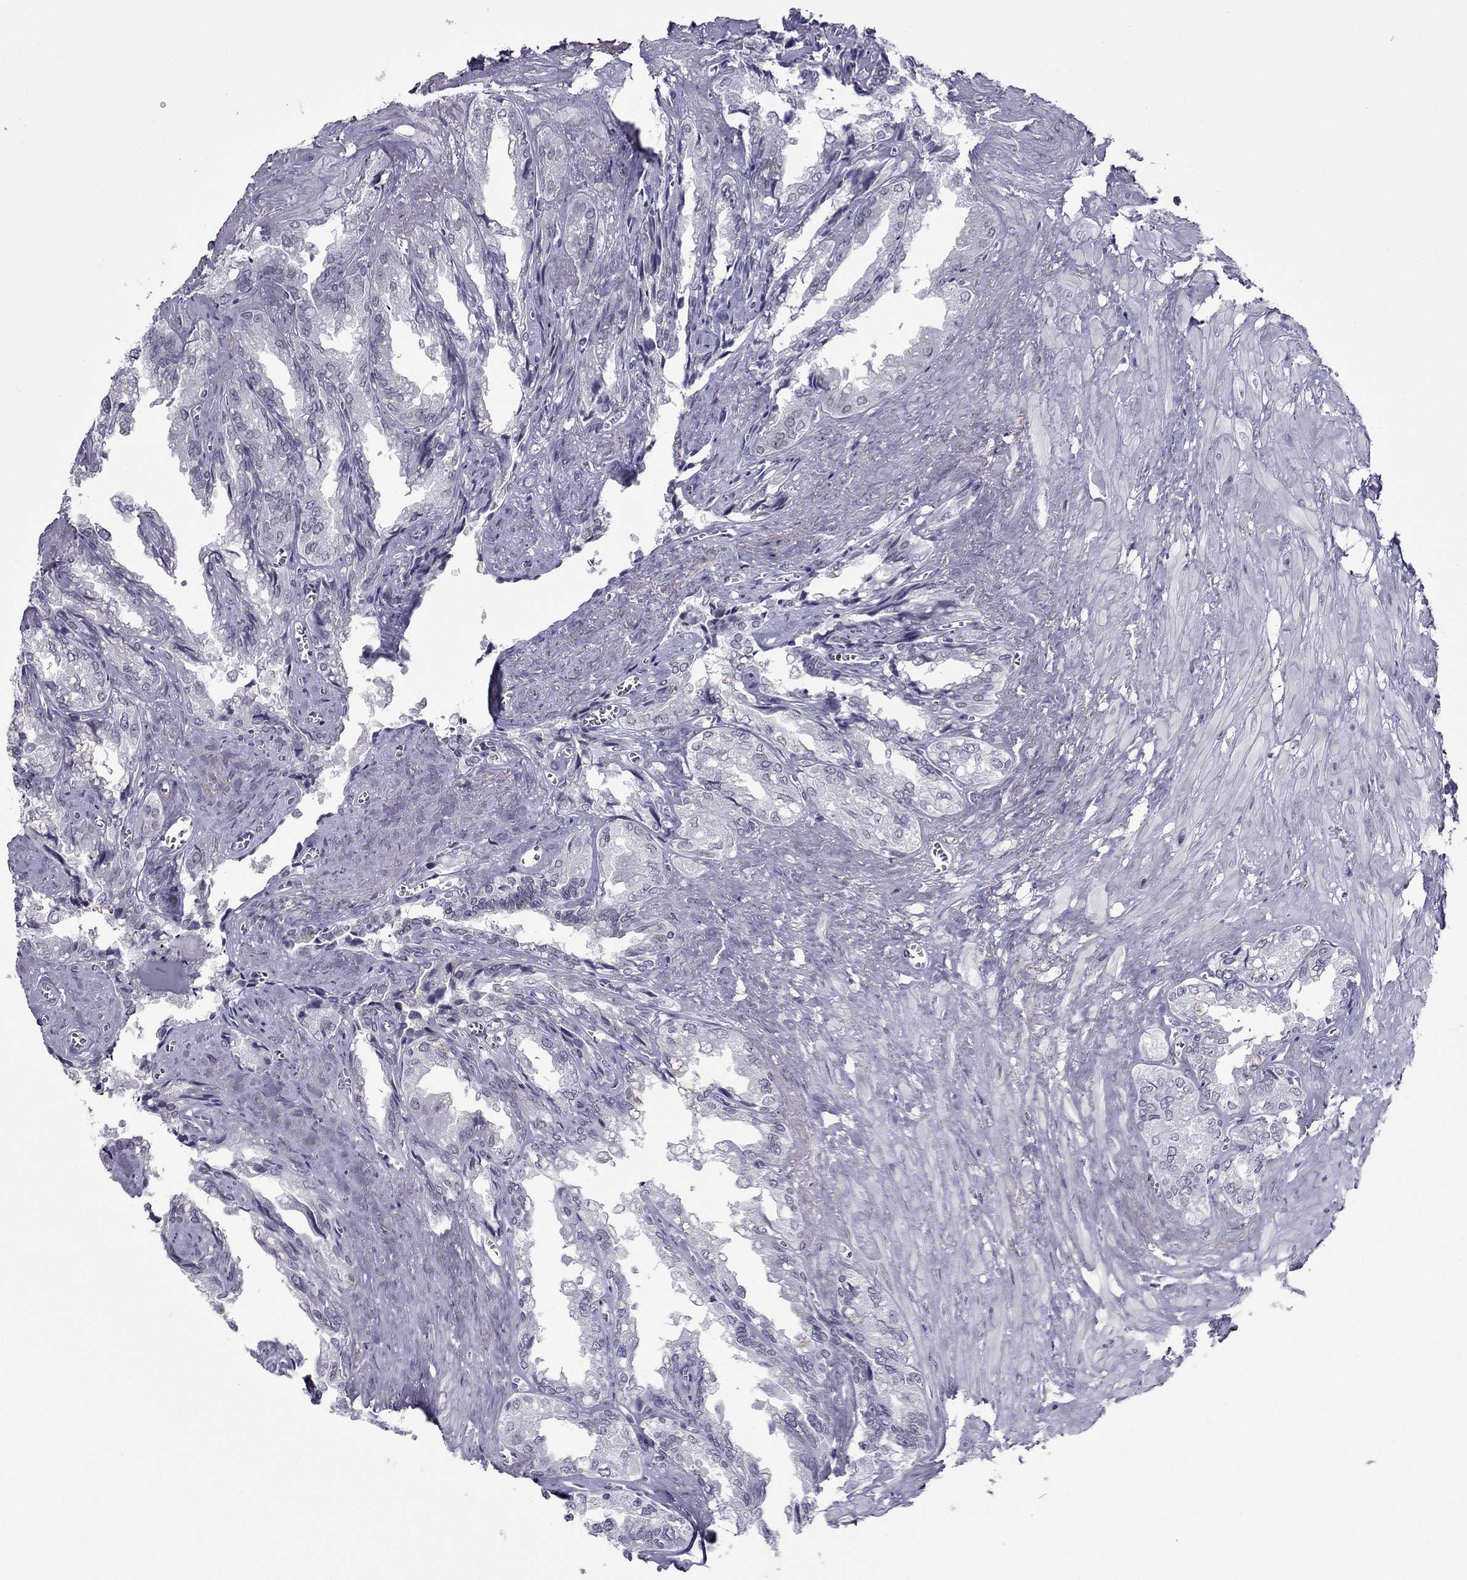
{"staining": {"intensity": "negative", "quantity": "none", "location": "none"}, "tissue": "seminal vesicle", "cell_type": "Glandular cells", "image_type": "normal", "snomed": [{"axis": "morphology", "description": "Normal tissue, NOS"}, {"axis": "topography", "description": "Seminal veicle"}], "caption": "Glandular cells show no significant staining in normal seminal vesicle.", "gene": "MYLK3", "patient": {"sex": "male", "age": 67}}